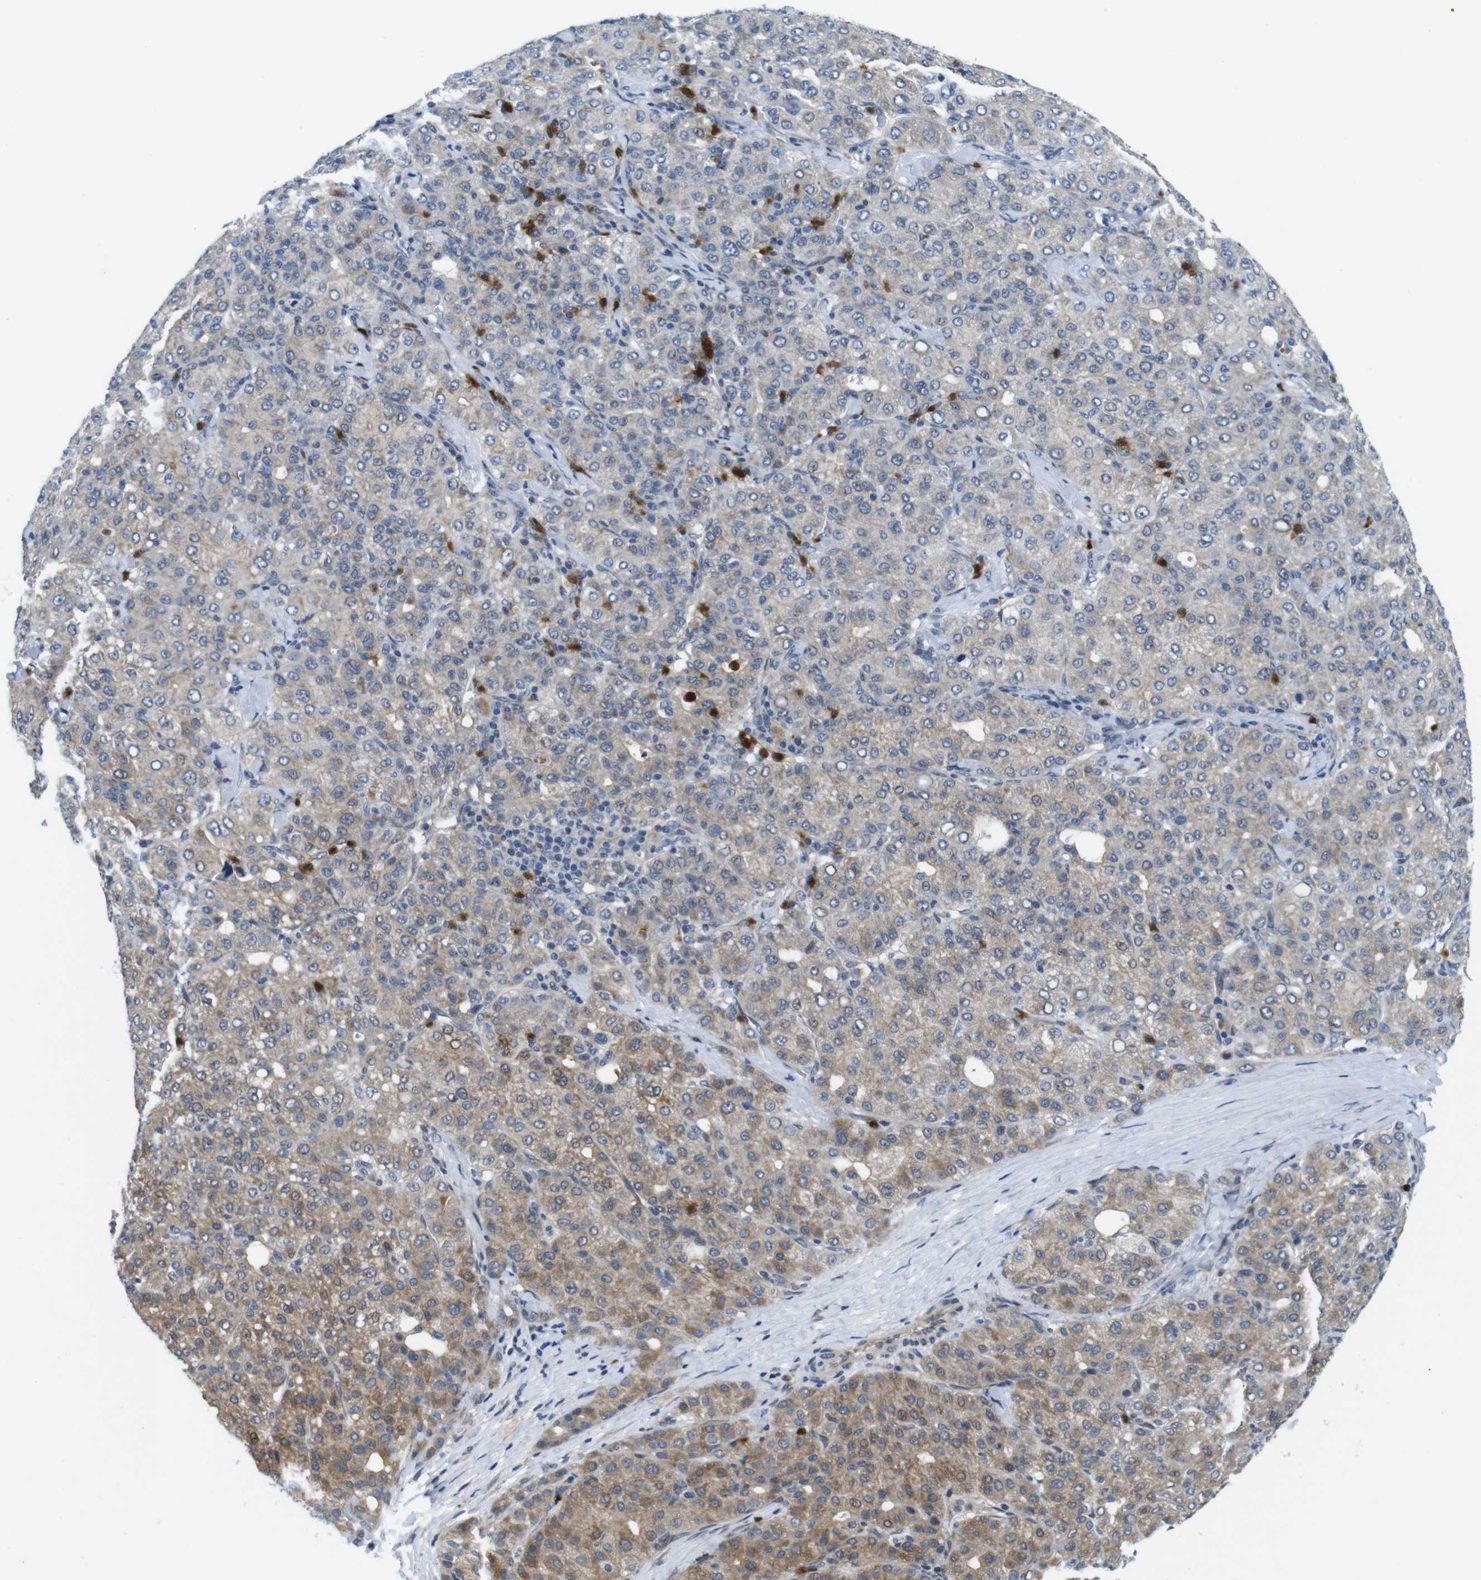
{"staining": {"intensity": "weak", "quantity": ">75%", "location": "cytoplasmic/membranous"}, "tissue": "liver cancer", "cell_type": "Tumor cells", "image_type": "cancer", "snomed": [{"axis": "morphology", "description": "Carcinoma, Hepatocellular, NOS"}, {"axis": "topography", "description": "Liver"}], "caption": "Hepatocellular carcinoma (liver) tissue shows weak cytoplasmic/membranous expression in approximately >75% of tumor cells, visualized by immunohistochemistry.", "gene": "ZDHHC3", "patient": {"sex": "male", "age": 65}}